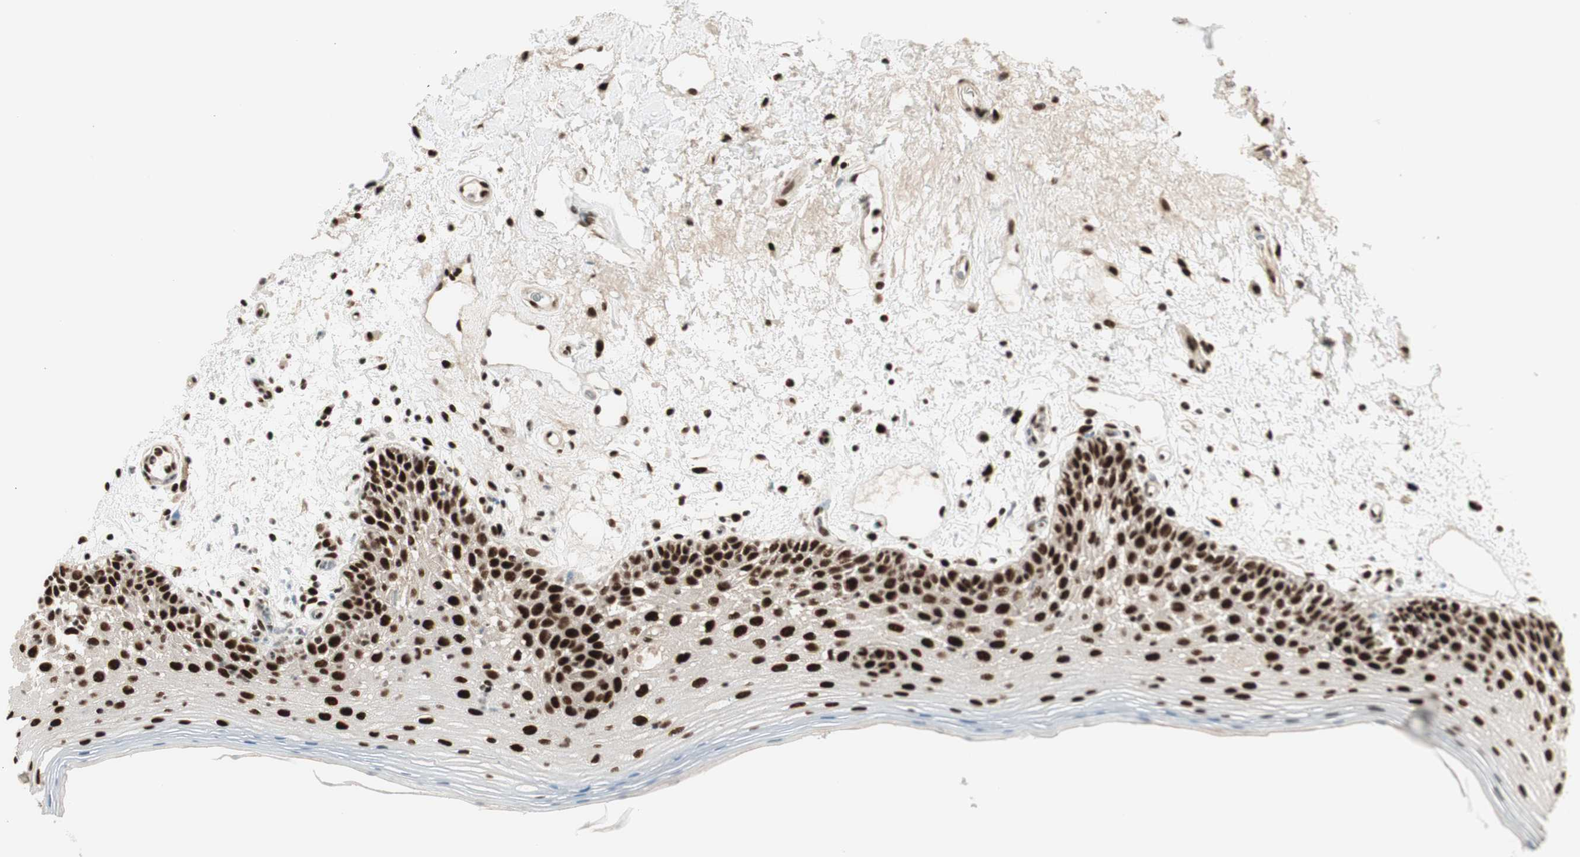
{"staining": {"intensity": "strong", "quantity": ">75%", "location": "nuclear"}, "tissue": "oral mucosa", "cell_type": "Squamous epithelial cells", "image_type": "normal", "snomed": [{"axis": "morphology", "description": "Normal tissue, NOS"}, {"axis": "morphology", "description": "Squamous cell carcinoma, NOS"}, {"axis": "topography", "description": "Skeletal muscle"}, {"axis": "topography", "description": "Oral tissue"}, {"axis": "topography", "description": "Head-Neck"}], "caption": "Protein analysis of benign oral mucosa displays strong nuclear staining in approximately >75% of squamous epithelial cells. The staining was performed using DAB (3,3'-diaminobenzidine) to visualize the protein expression in brown, while the nuclei were stained in blue with hematoxylin (Magnification: 20x).", "gene": "HEXIM1", "patient": {"sex": "male", "age": 71}}